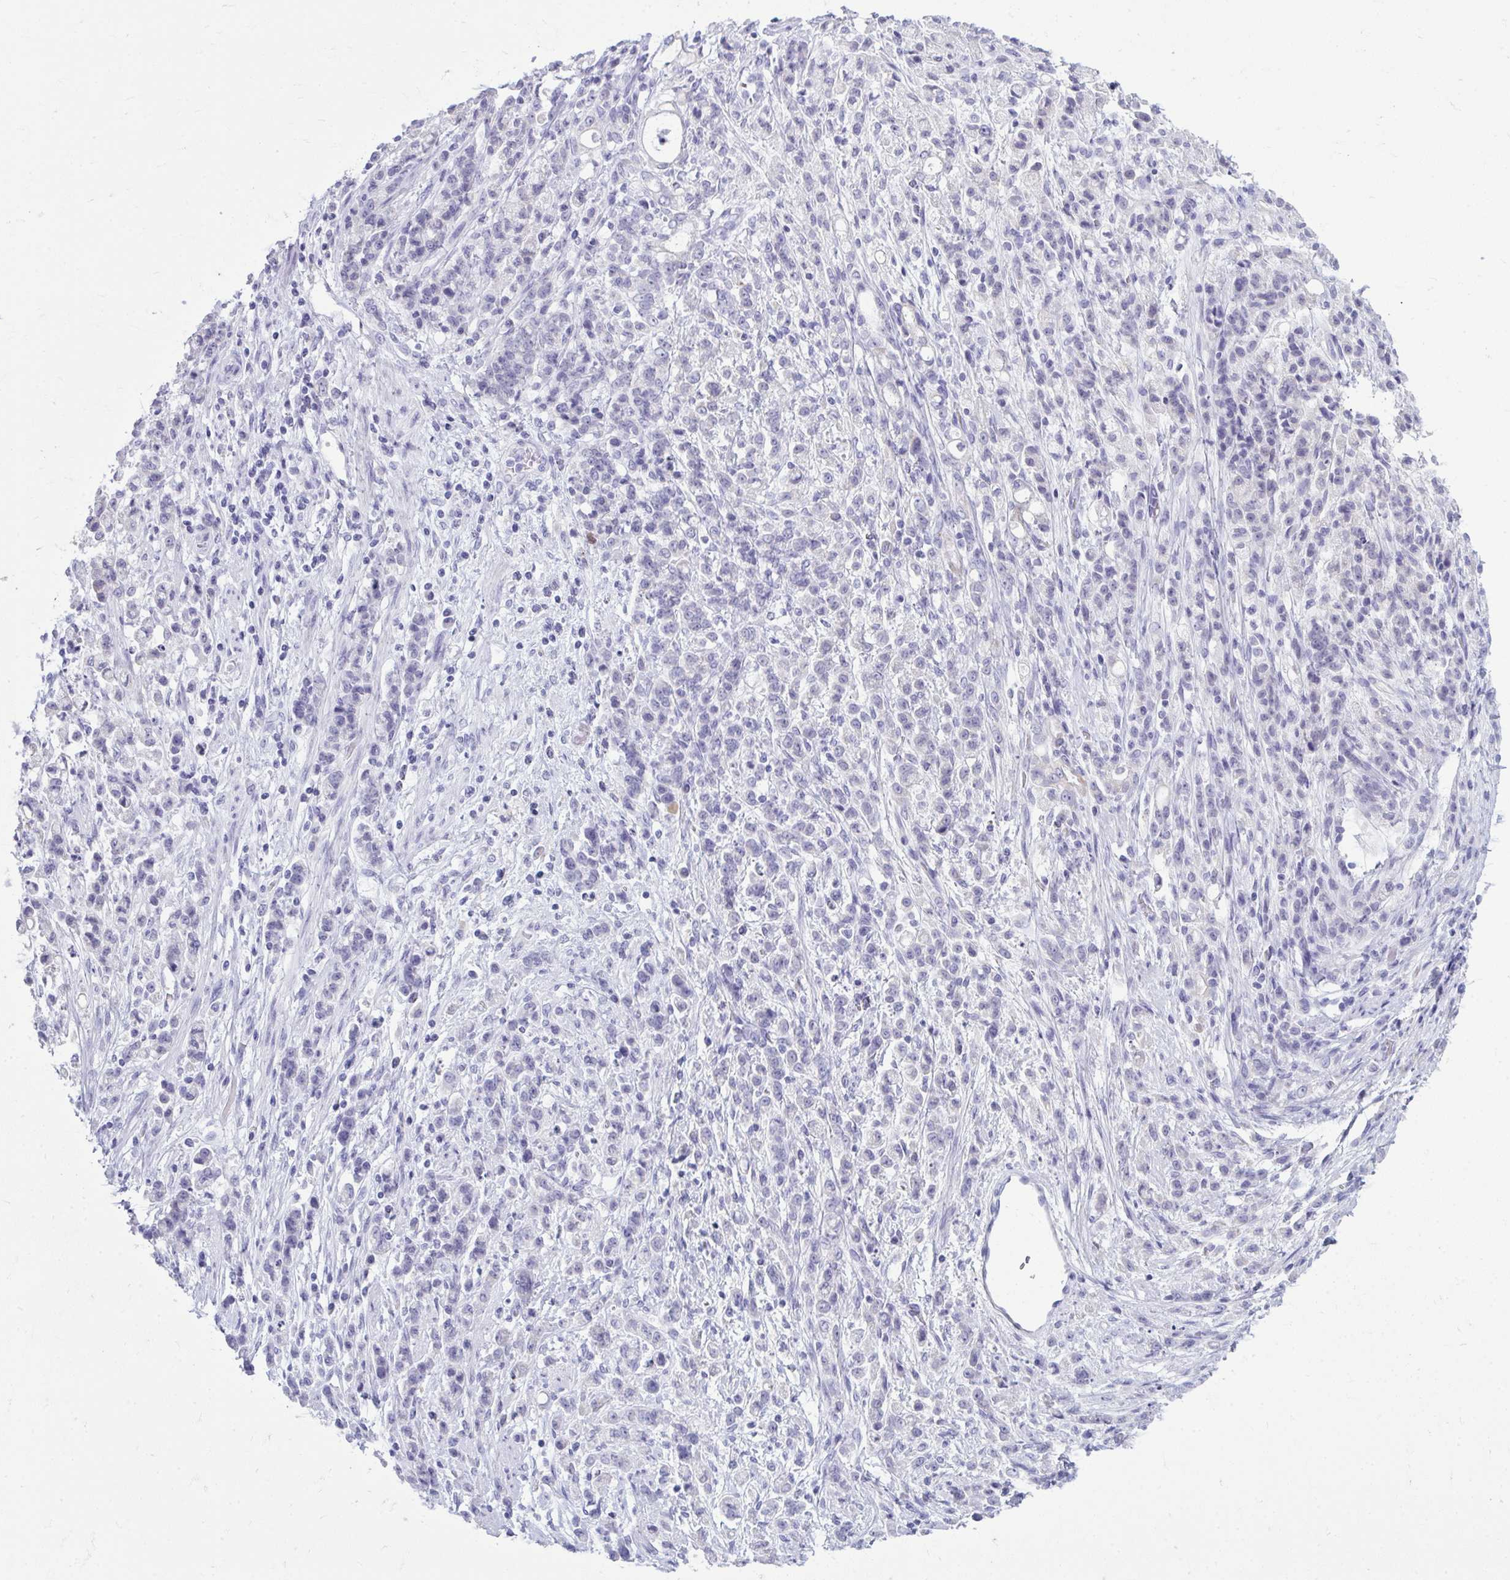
{"staining": {"intensity": "negative", "quantity": "none", "location": "none"}, "tissue": "stomach cancer", "cell_type": "Tumor cells", "image_type": "cancer", "snomed": [{"axis": "morphology", "description": "Adenocarcinoma, NOS"}, {"axis": "topography", "description": "Stomach"}], "caption": "DAB immunohistochemical staining of stomach cancer shows no significant expression in tumor cells.", "gene": "QDPR", "patient": {"sex": "female", "age": 60}}